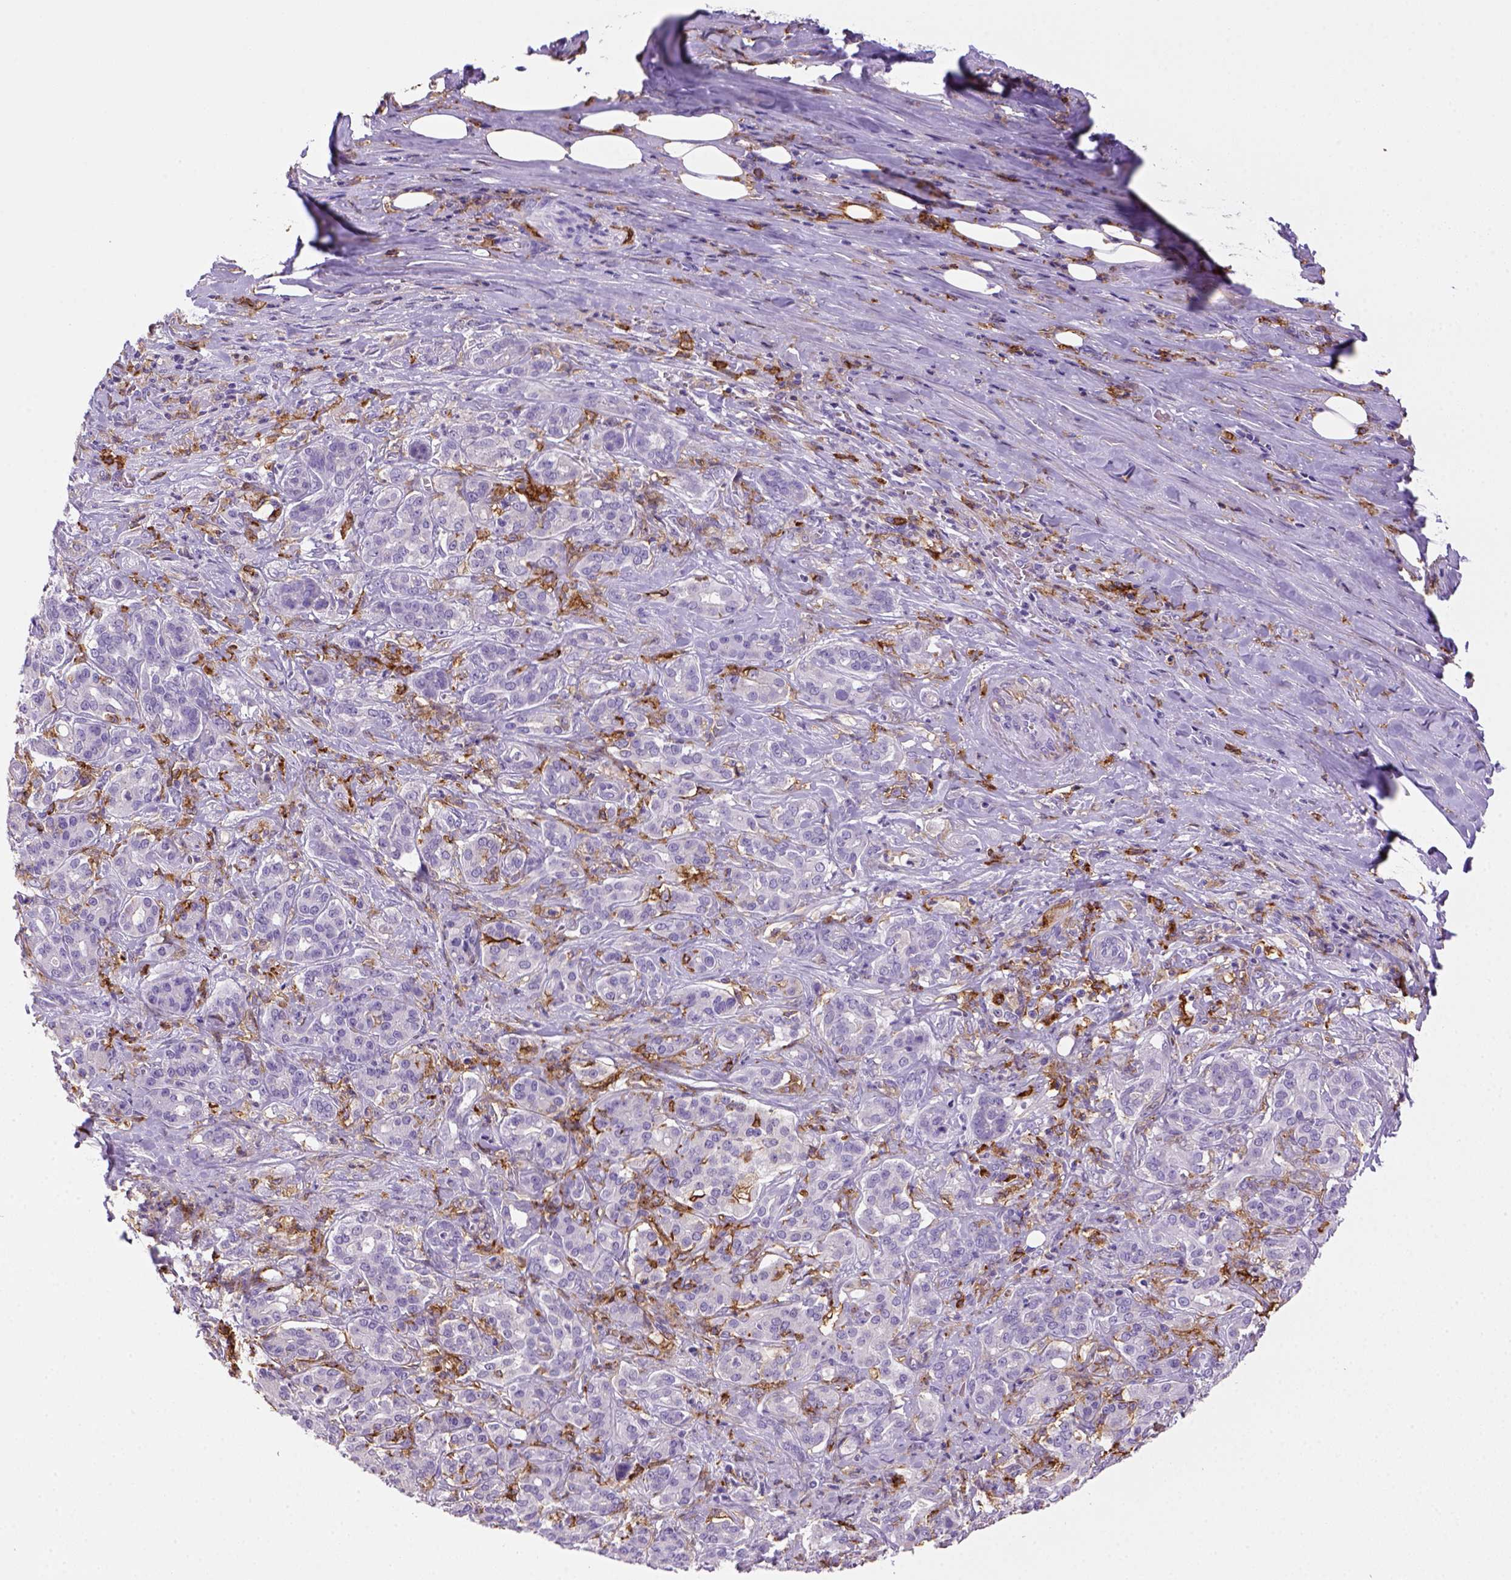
{"staining": {"intensity": "negative", "quantity": "none", "location": "none"}, "tissue": "pancreatic cancer", "cell_type": "Tumor cells", "image_type": "cancer", "snomed": [{"axis": "morphology", "description": "Normal tissue, NOS"}, {"axis": "morphology", "description": "Inflammation, NOS"}, {"axis": "morphology", "description": "Adenocarcinoma, NOS"}, {"axis": "topography", "description": "Pancreas"}], "caption": "IHC micrograph of neoplastic tissue: human pancreatic cancer (adenocarcinoma) stained with DAB (3,3'-diaminobenzidine) displays no significant protein positivity in tumor cells.", "gene": "CD14", "patient": {"sex": "male", "age": 57}}